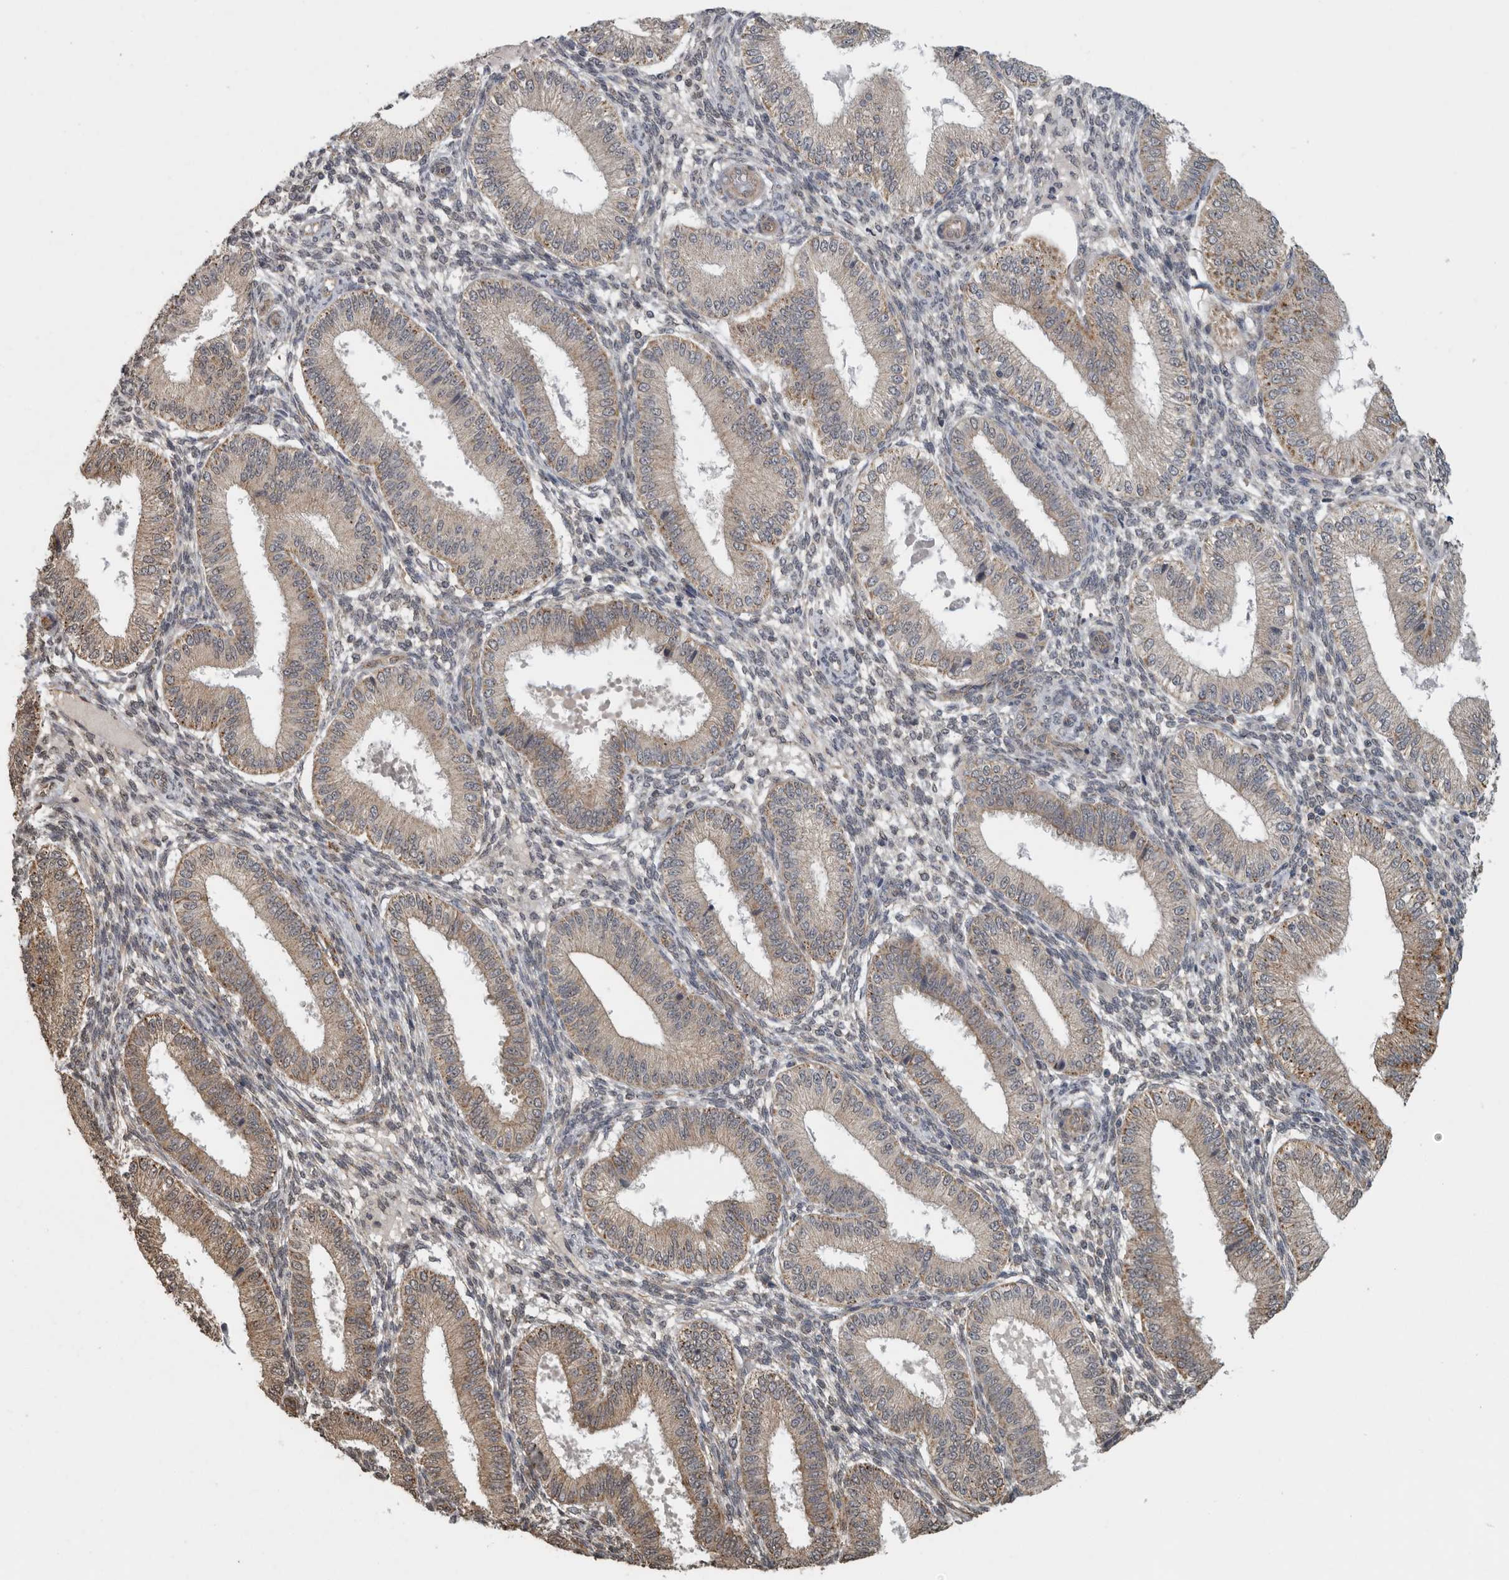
{"staining": {"intensity": "weak", "quantity": "<25%", "location": "cytoplasmic/membranous"}, "tissue": "endometrium", "cell_type": "Cells in endometrial stroma", "image_type": "normal", "snomed": [{"axis": "morphology", "description": "Normal tissue, NOS"}, {"axis": "topography", "description": "Endometrium"}], "caption": "The image shows no staining of cells in endometrial stroma in unremarkable endometrium.", "gene": "AFAP1", "patient": {"sex": "female", "age": 39}}